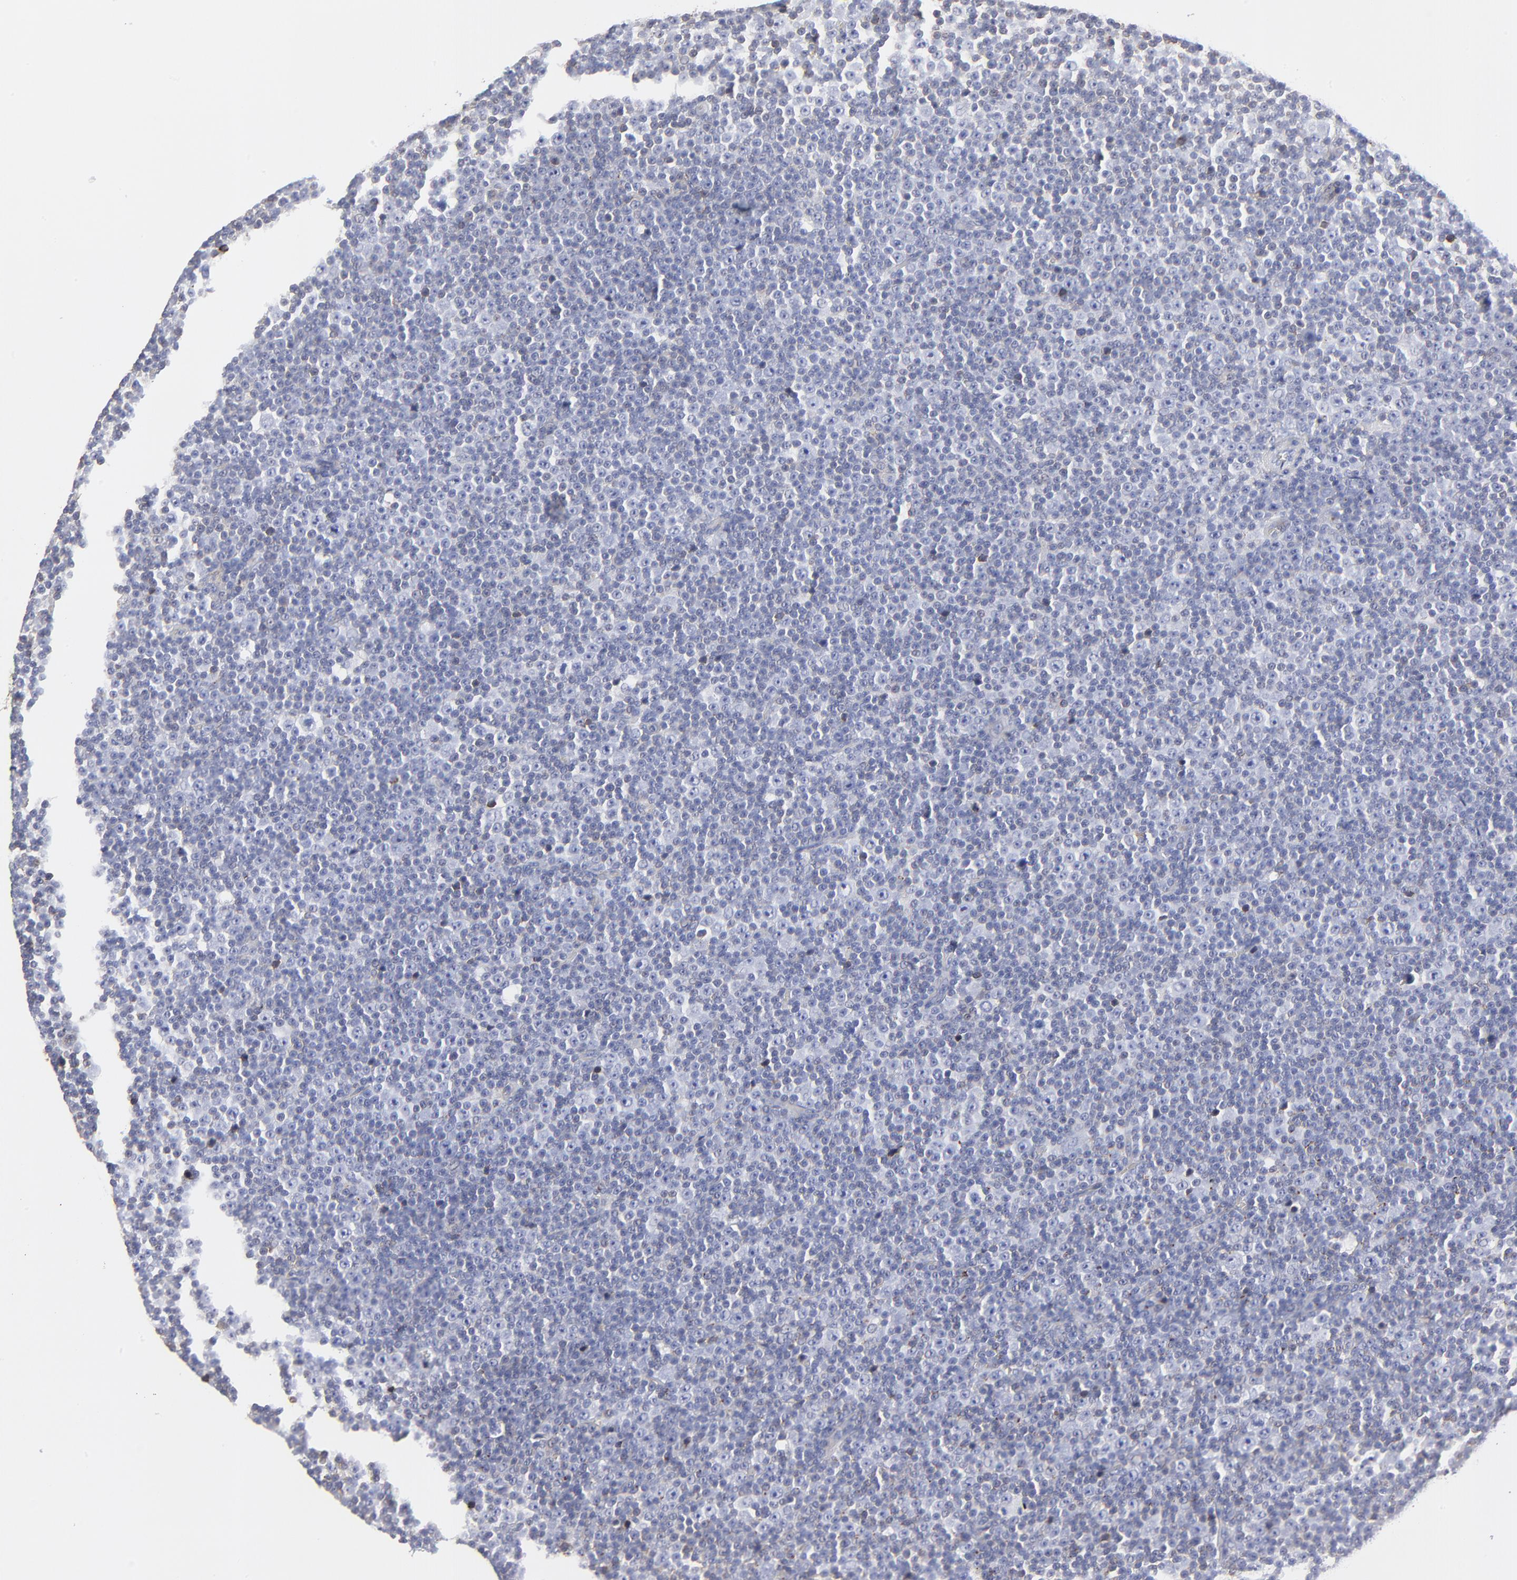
{"staining": {"intensity": "negative", "quantity": "none", "location": "none"}, "tissue": "lymphoma", "cell_type": "Tumor cells", "image_type": "cancer", "snomed": [{"axis": "morphology", "description": "Malignant lymphoma, non-Hodgkin's type, Low grade"}, {"axis": "topography", "description": "Lymph node"}], "caption": "Micrograph shows no significant protein staining in tumor cells of low-grade malignant lymphoma, non-Hodgkin's type. The staining was performed using DAB (3,3'-diaminobenzidine) to visualize the protein expression in brown, while the nuclei were stained in blue with hematoxylin (Magnification: 20x).", "gene": "ANXA6", "patient": {"sex": "female", "age": 67}}